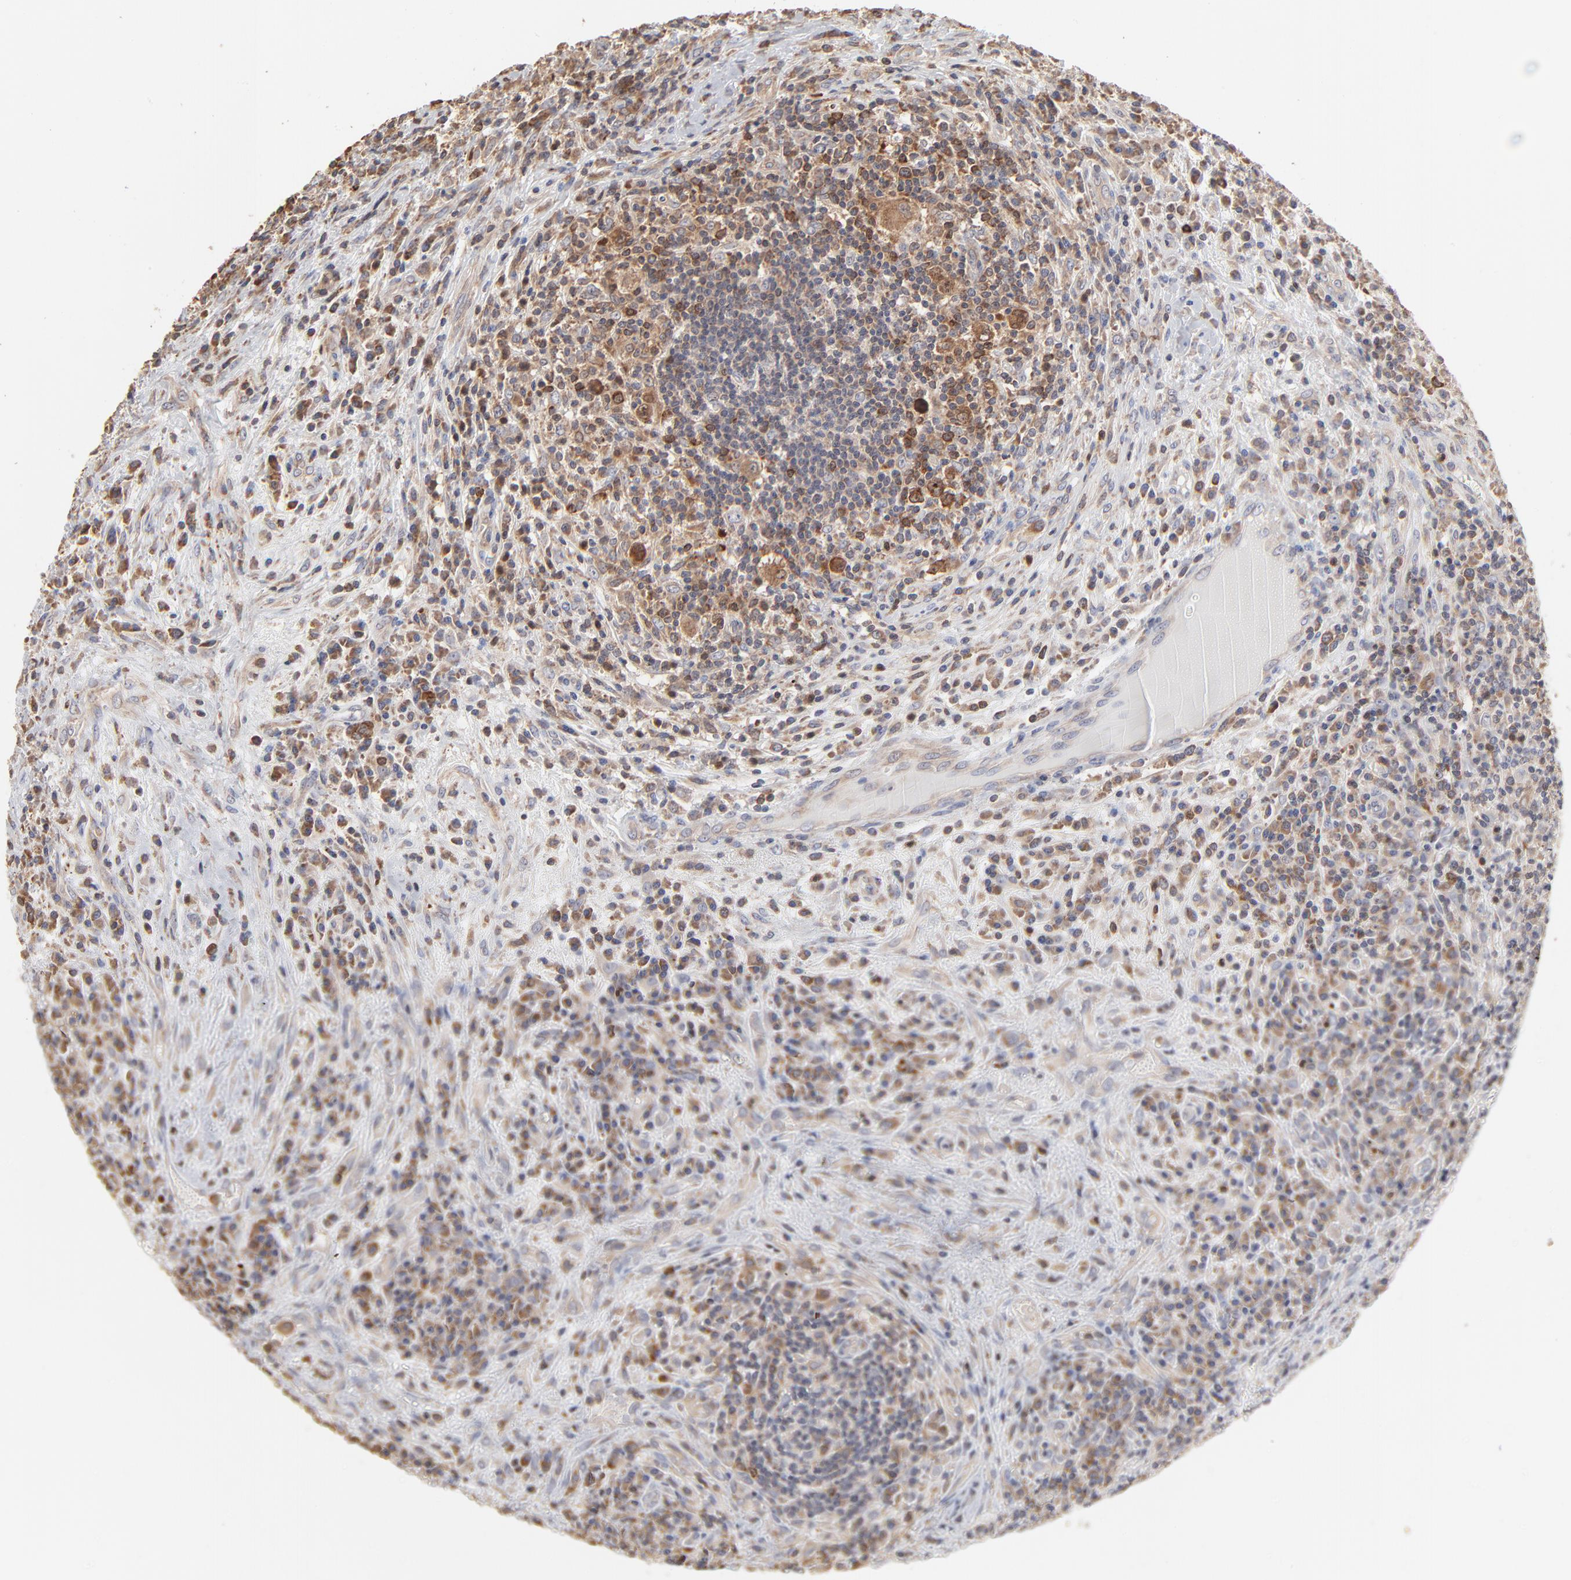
{"staining": {"intensity": "moderate", "quantity": ">75%", "location": "cytoplasmic/membranous"}, "tissue": "lymphoma", "cell_type": "Tumor cells", "image_type": "cancer", "snomed": [{"axis": "morphology", "description": "Hodgkin's disease, NOS"}, {"axis": "topography", "description": "Lymph node"}], "caption": "Immunohistochemistry (IHC) of human lymphoma demonstrates medium levels of moderate cytoplasmic/membranous staining in approximately >75% of tumor cells.", "gene": "RNF213", "patient": {"sex": "female", "age": 25}}